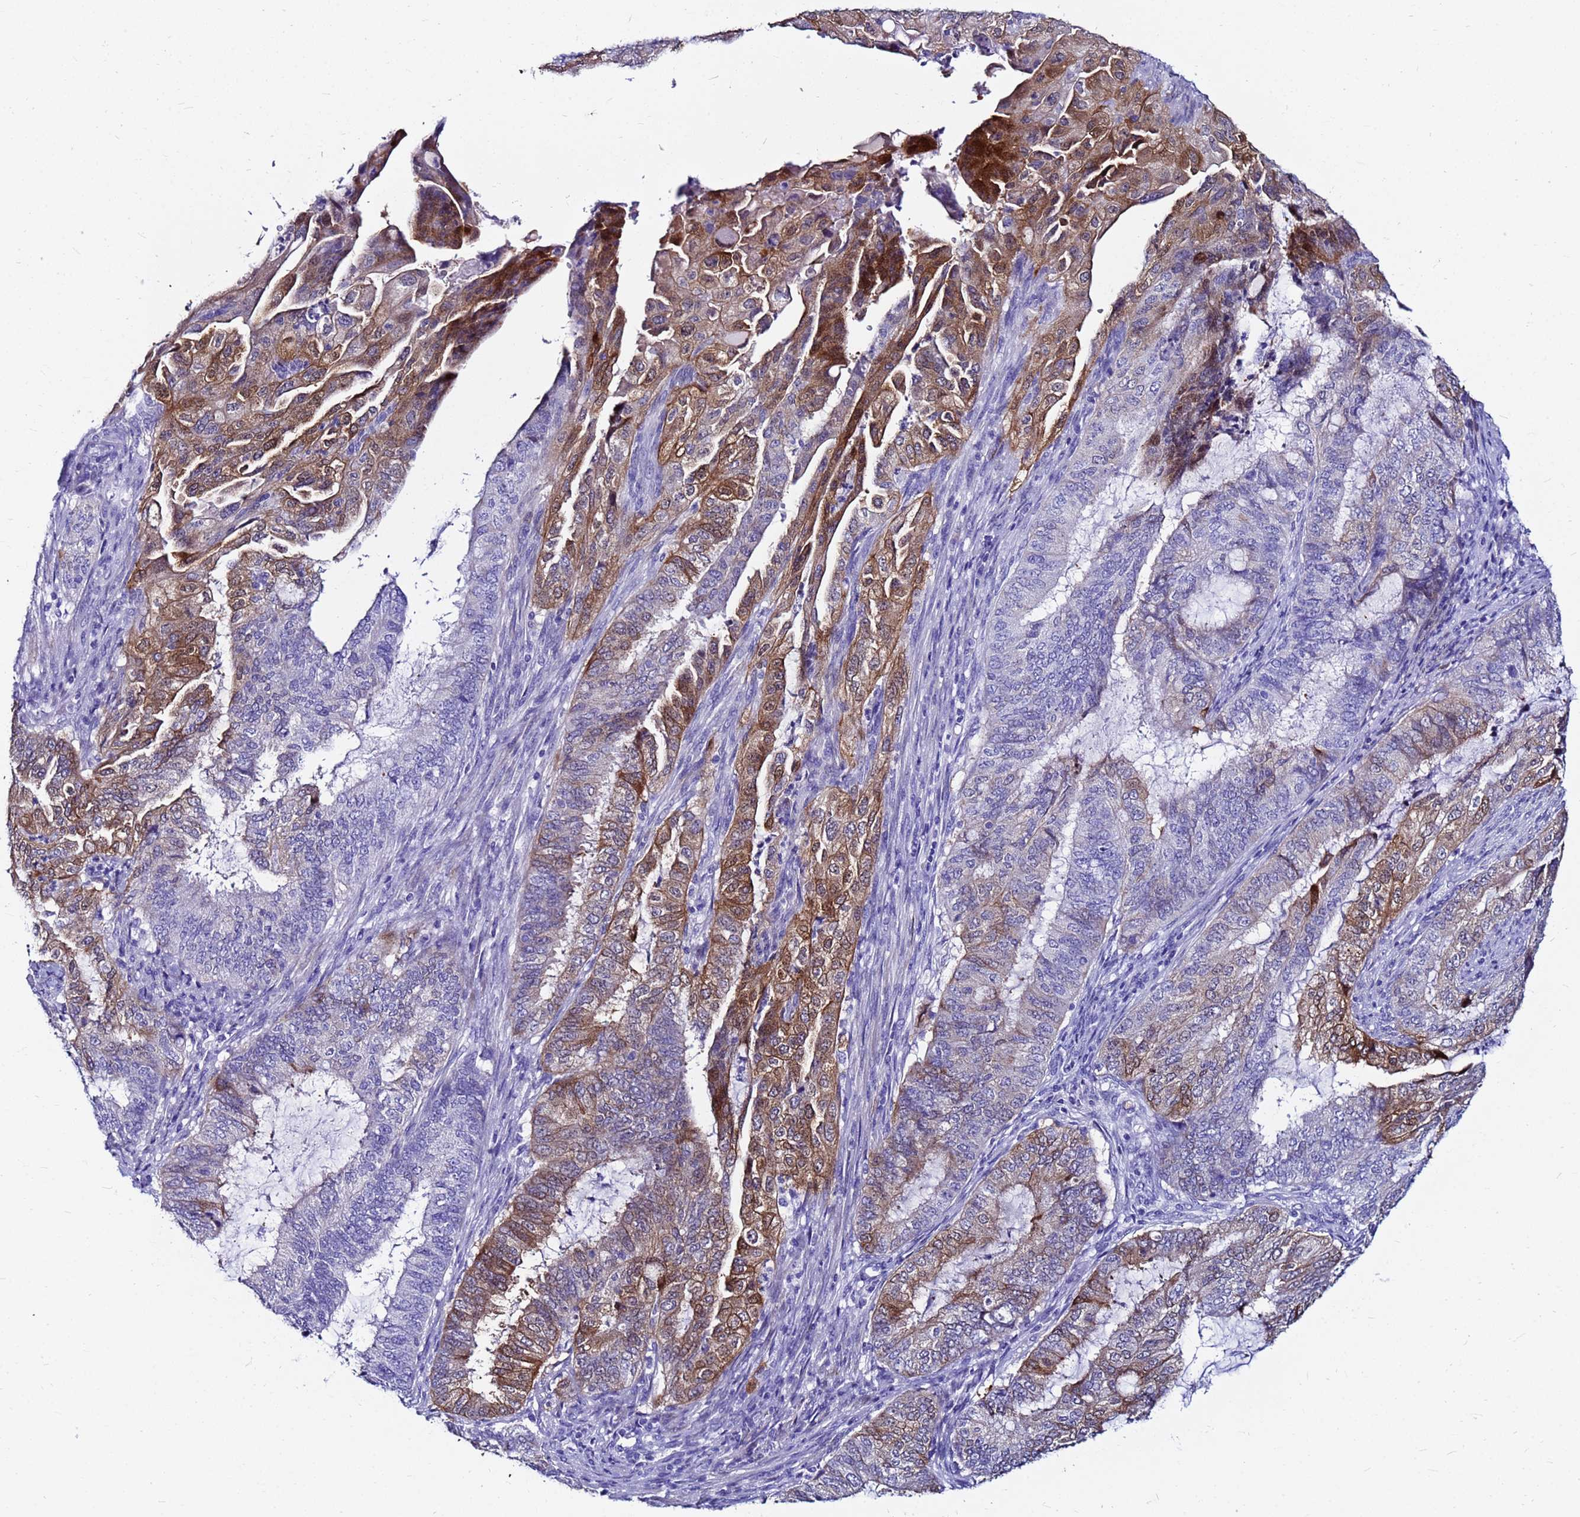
{"staining": {"intensity": "moderate", "quantity": "25%-75%", "location": "cytoplasmic/membranous"}, "tissue": "endometrial cancer", "cell_type": "Tumor cells", "image_type": "cancer", "snomed": [{"axis": "morphology", "description": "Adenocarcinoma, NOS"}, {"axis": "topography", "description": "Endometrium"}], "caption": "Immunohistochemical staining of endometrial cancer shows medium levels of moderate cytoplasmic/membranous expression in about 25%-75% of tumor cells.", "gene": "PPP1R14C", "patient": {"sex": "female", "age": 51}}